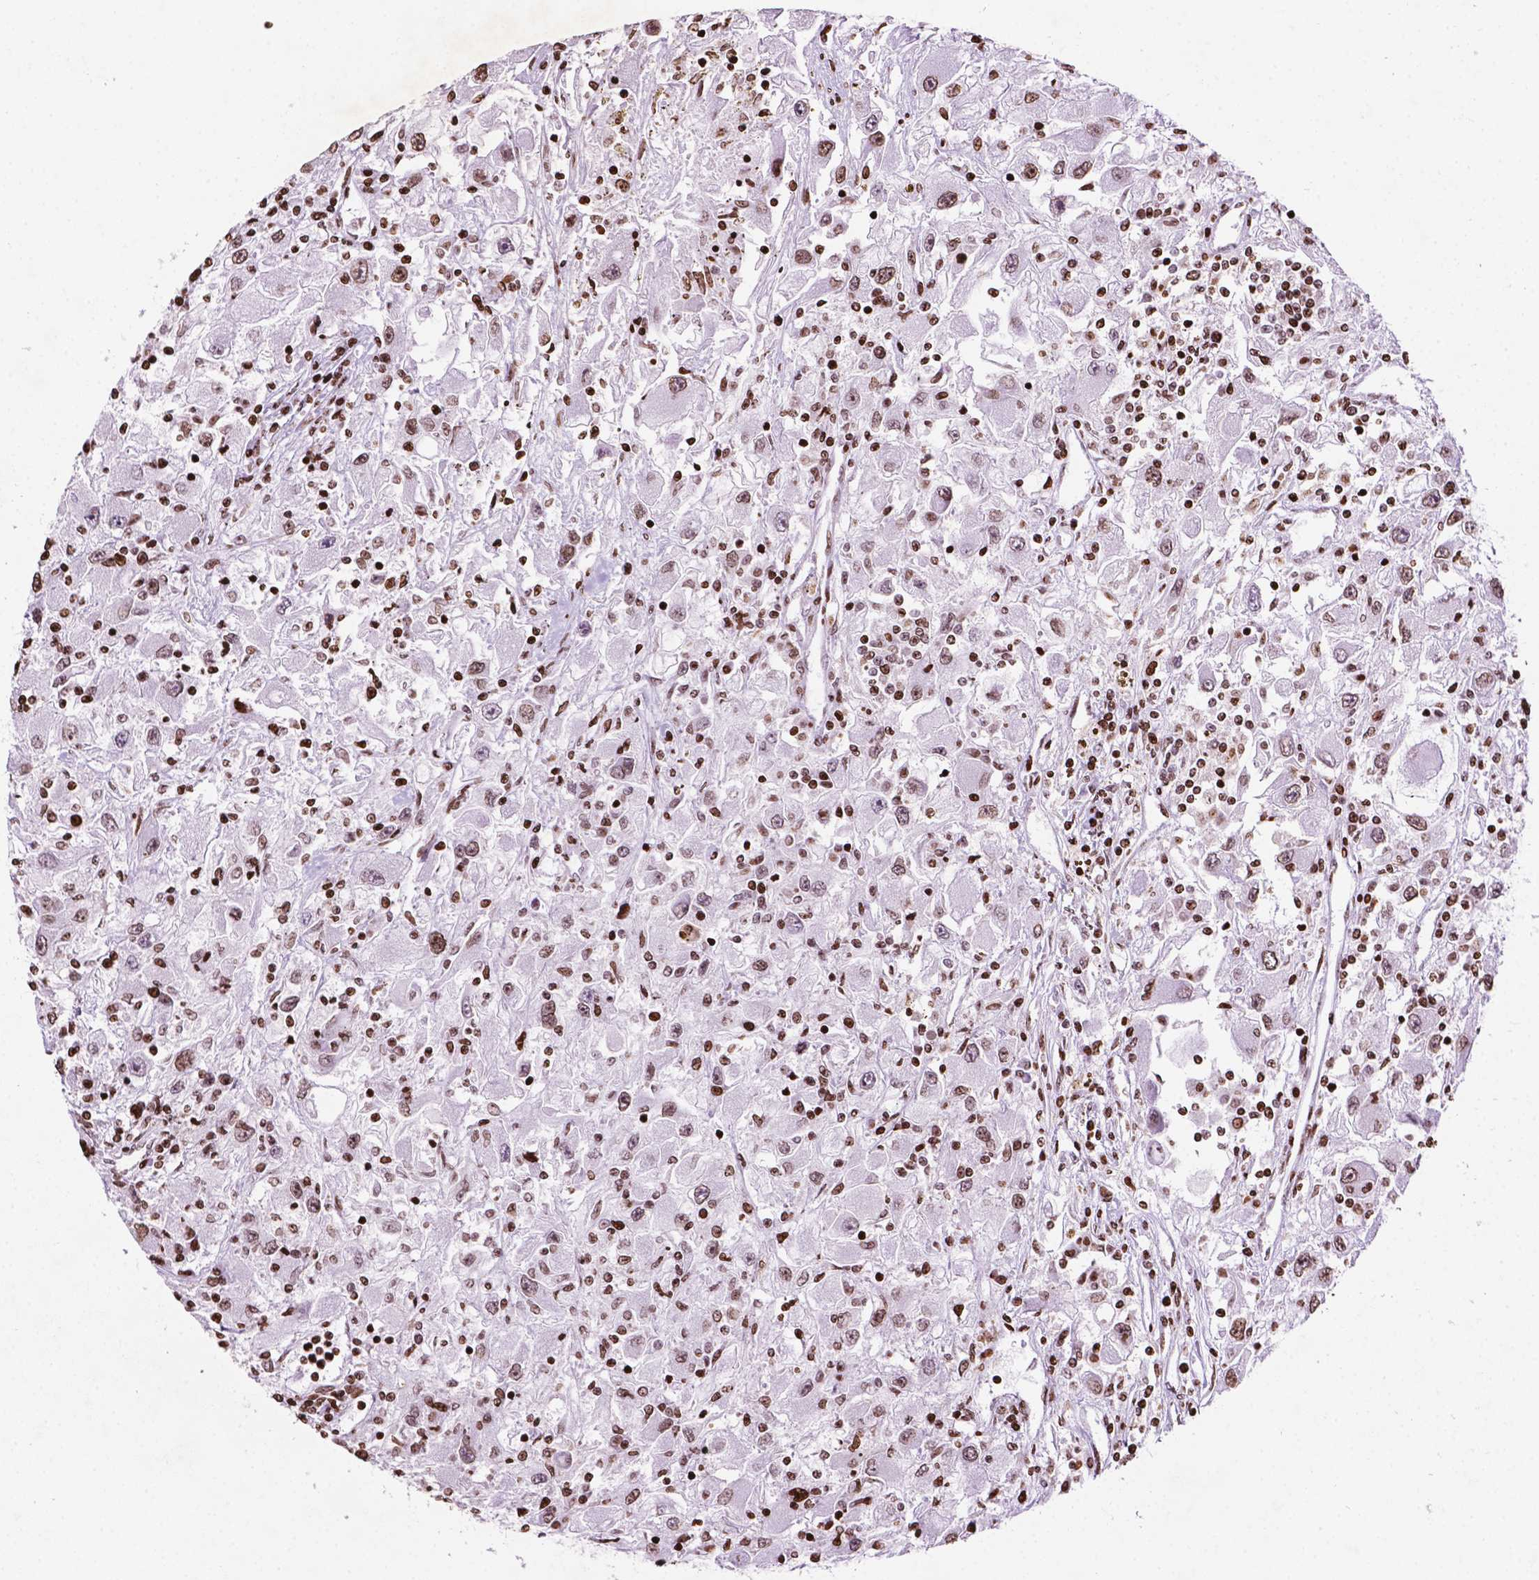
{"staining": {"intensity": "moderate", "quantity": "25%-75%", "location": "nuclear"}, "tissue": "renal cancer", "cell_type": "Tumor cells", "image_type": "cancer", "snomed": [{"axis": "morphology", "description": "Adenocarcinoma, NOS"}, {"axis": "topography", "description": "Kidney"}], "caption": "Renal adenocarcinoma stained with a protein marker reveals moderate staining in tumor cells.", "gene": "TMEM250", "patient": {"sex": "female", "age": 67}}